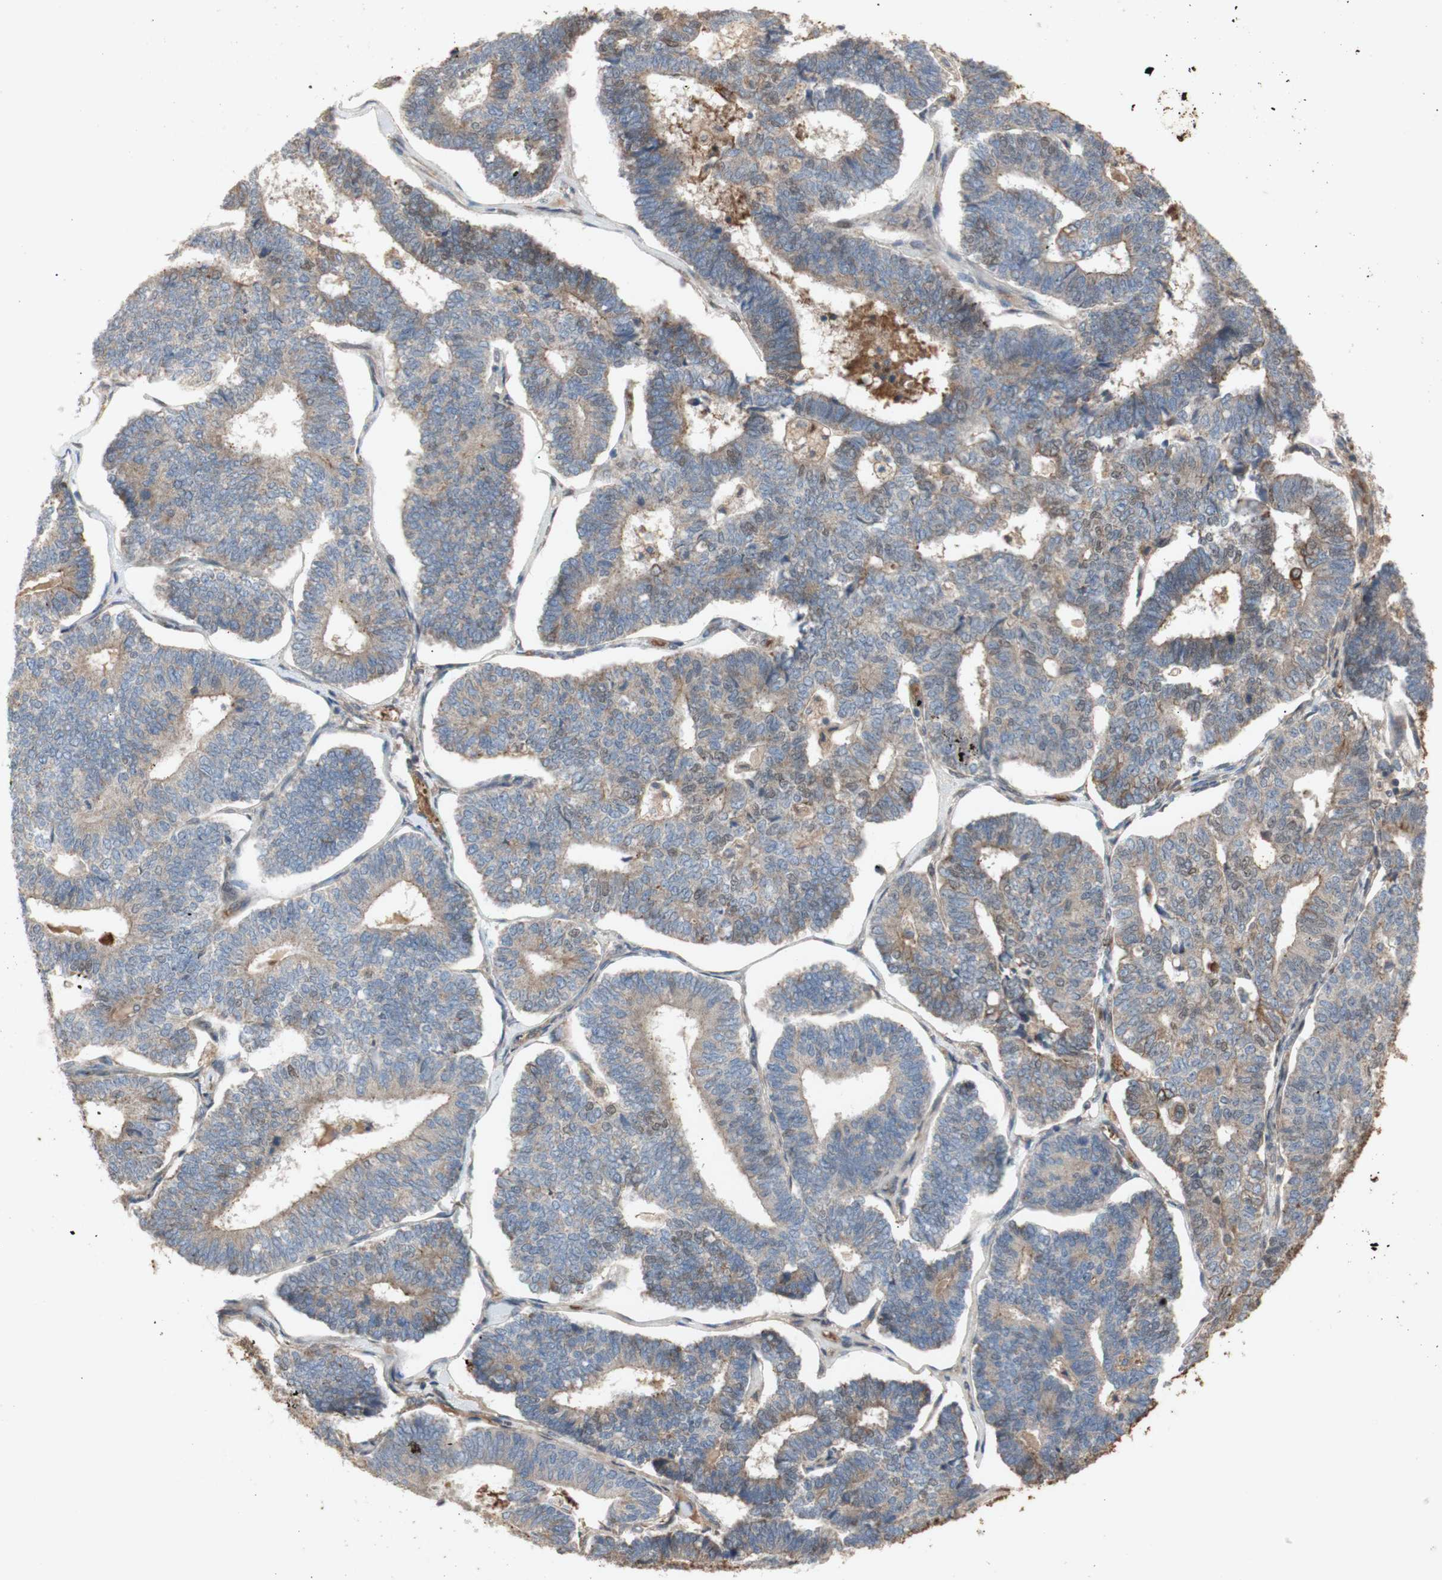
{"staining": {"intensity": "weak", "quantity": ">75%", "location": "cytoplasmic/membranous"}, "tissue": "endometrial cancer", "cell_type": "Tumor cells", "image_type": "cancer", "snomed": [{"axis": "morphology", "description": "Adenocarcinoma, NOS"}, {"axis": "topography", "description": "Endometrium"}], "caption": "High-power microscopy captured an immunohistochemistry photomicrograph of endometrial cancer (adenocarcinoma), revealing weak cytoplasmic/membranous positivity in about >75% of tumor cells.", "gene": "PKN1", "patient": {"sex": "female", "age": 70}}